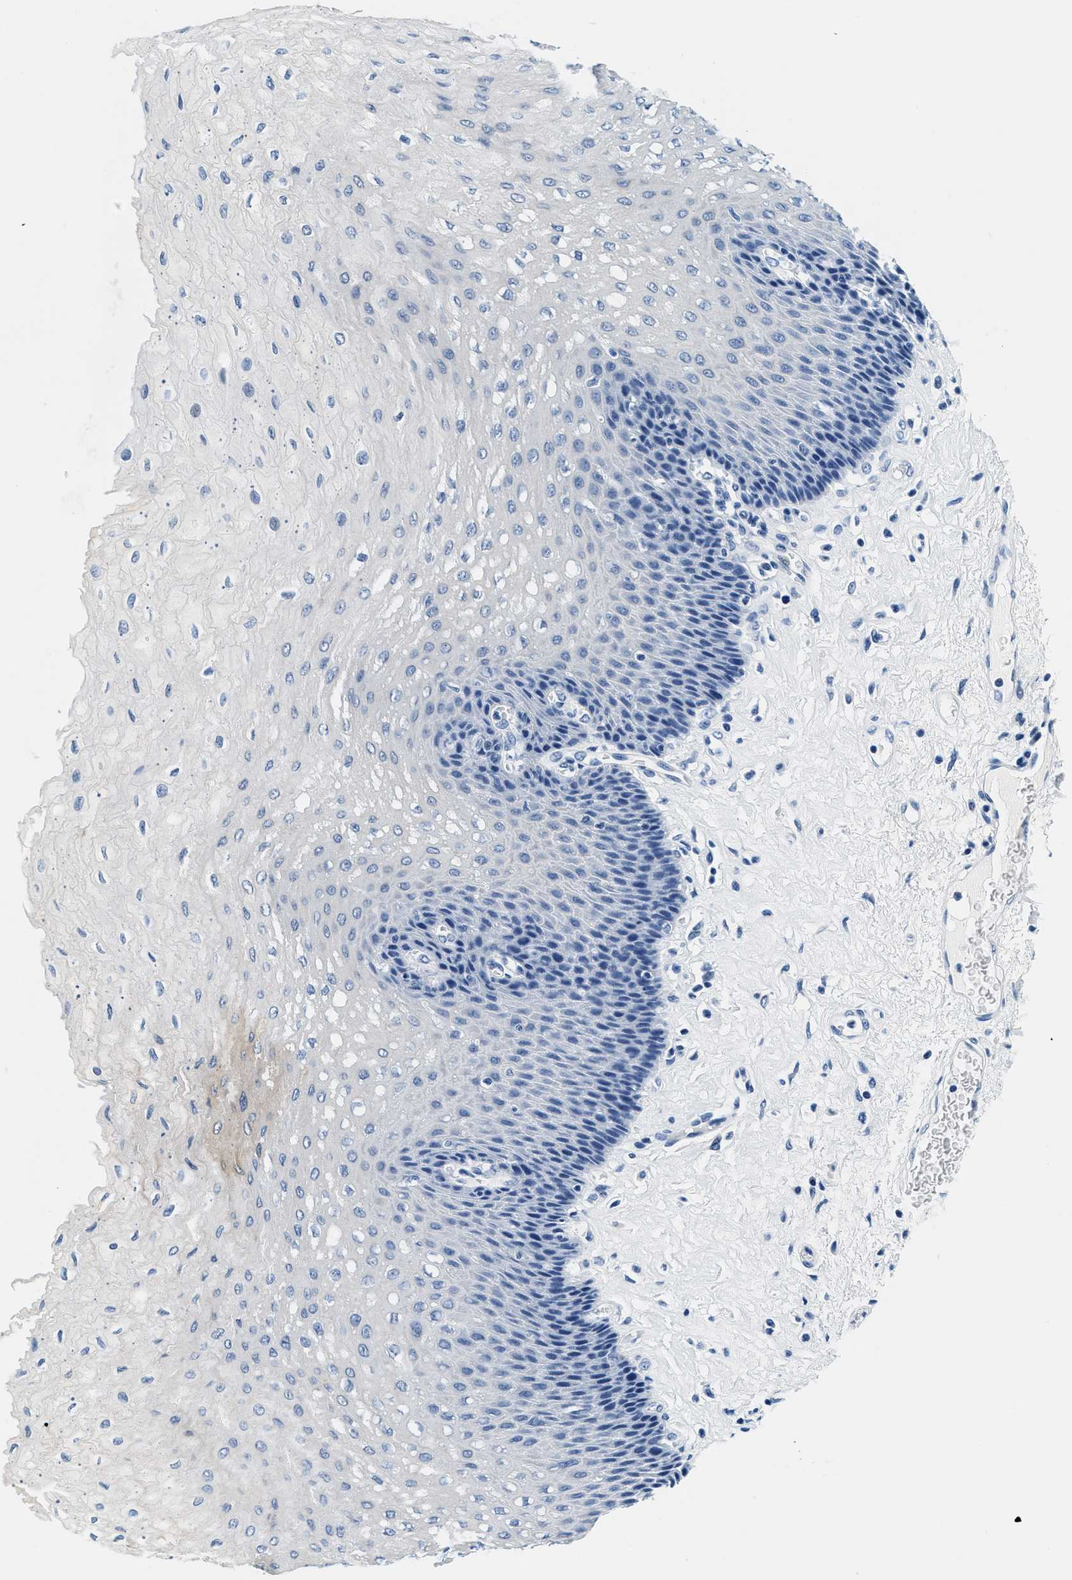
{"staining": {"intensity": "negative", "quantity": "none", "location": "none"}, "tissue": "esophagus", "cell_type": "Squamous epithelial cells", "image_type": "normal", "snomed": [{"axis": "morphology", "description": "Normal tissue, NOS"}, {"axis": "topography", "description": "Esophagus"}], "caption": "This histopathology image is of normal esophagus stained with immunohistochemistry (IHC) to label a protein in brown with the nuclei are counter-stained blue. There is no staining in squamous epithelial cells. Nuclei are stained in blue.", "gene": "GSTM3", "patient": {"sex": "female", "age": 72}}